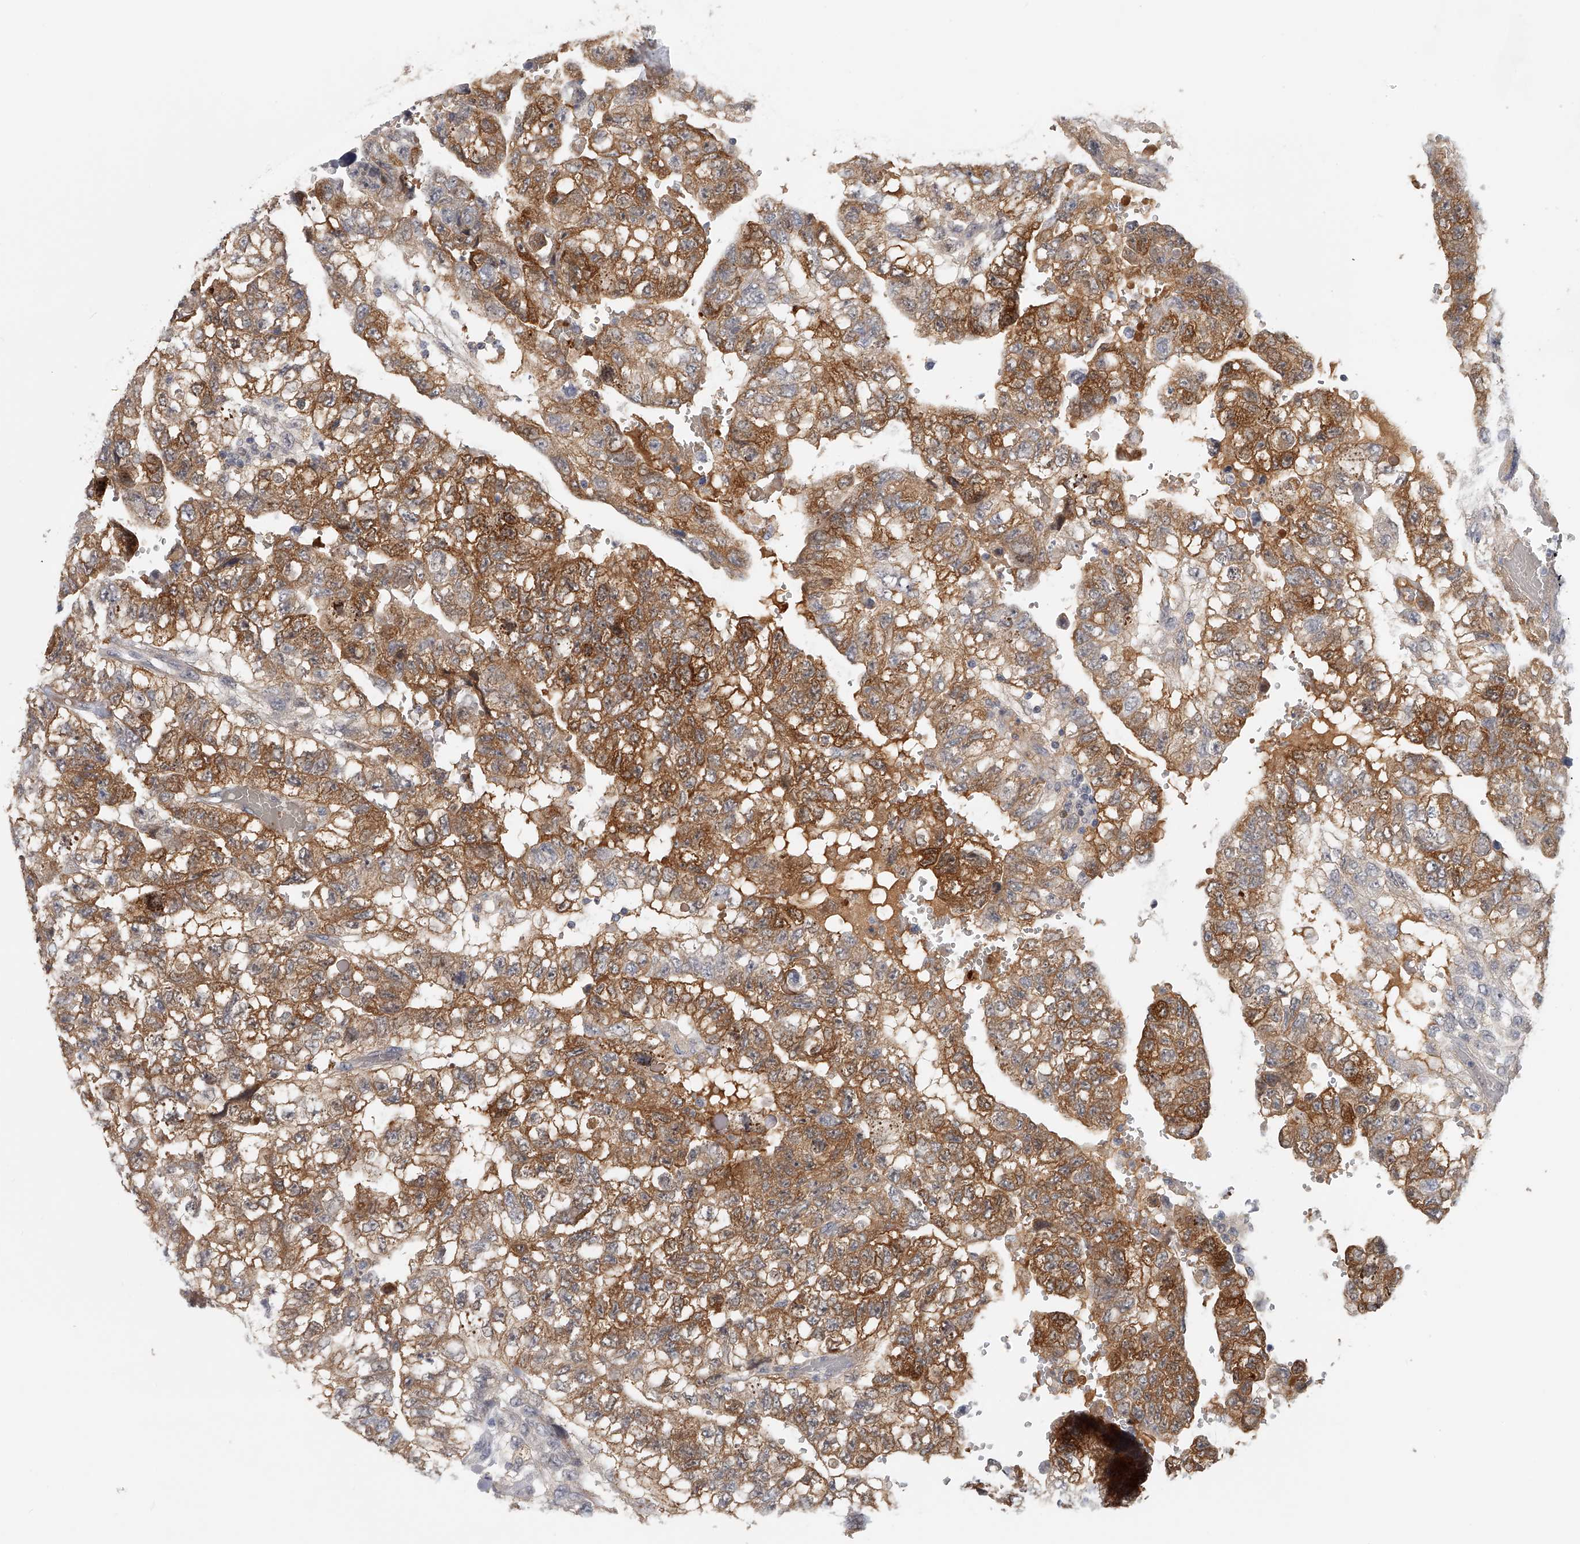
{"staining": {"intensity": "moderate", "quantity": ">75%", "location": "cytoplasmic/membranous"}, "tissue": "testis cancer", "cell_type": "Tumor cells", "image_type": "cancer", "snomed": [{"axis": "morphology", "description": "Carcinoma, Embryonal, NOS"}, {"axis": "topography", "description": "Testis"}], "caption": "A medium amount of moderate cytoplasmic/membranous expression is present in approximately >75% of tumor cells in embryonal carcinoma (testis) tissue.", "gene": "DDX43", "patient": {"sex": "male", "age": 36}}